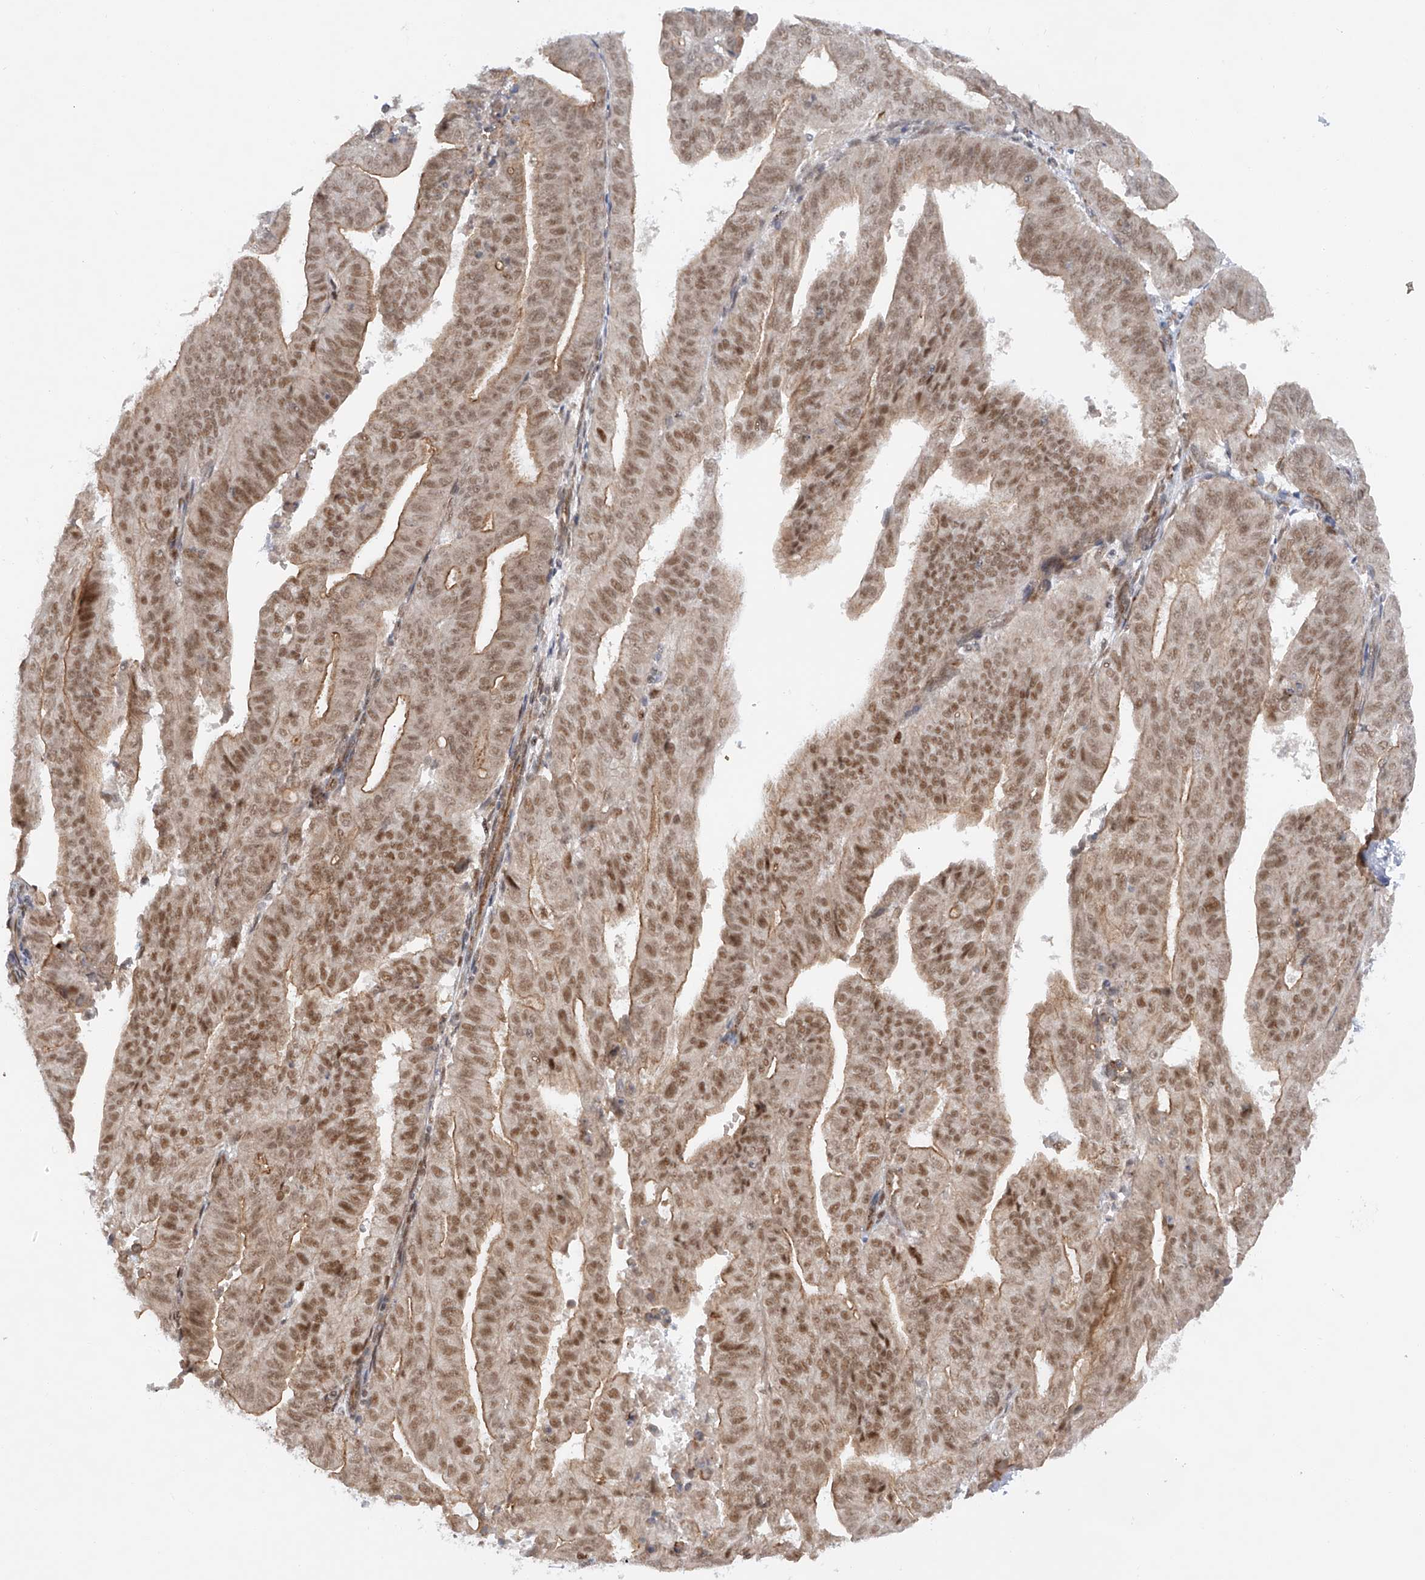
{"staining": {"intensity": "moderate", "quantity": ">75%", "location": "nuclear"}, "tissue": "endometrial cancer", "cell_type": "Tumor cells", "image_type": "cancer", "snomed": [{"axis": "morphology", "description": "Adenocarcinoma, NOS"}, {"axis": "topography", "description": "Uterus"}], "caption": "Immunohistochemical staining of human endometrial cancer demonstrates medium levels of moderate nuclear staining in approximately >75% of tumor cells.", "gene": "POGK", "patient": {"sex": "female", "age": 77}}